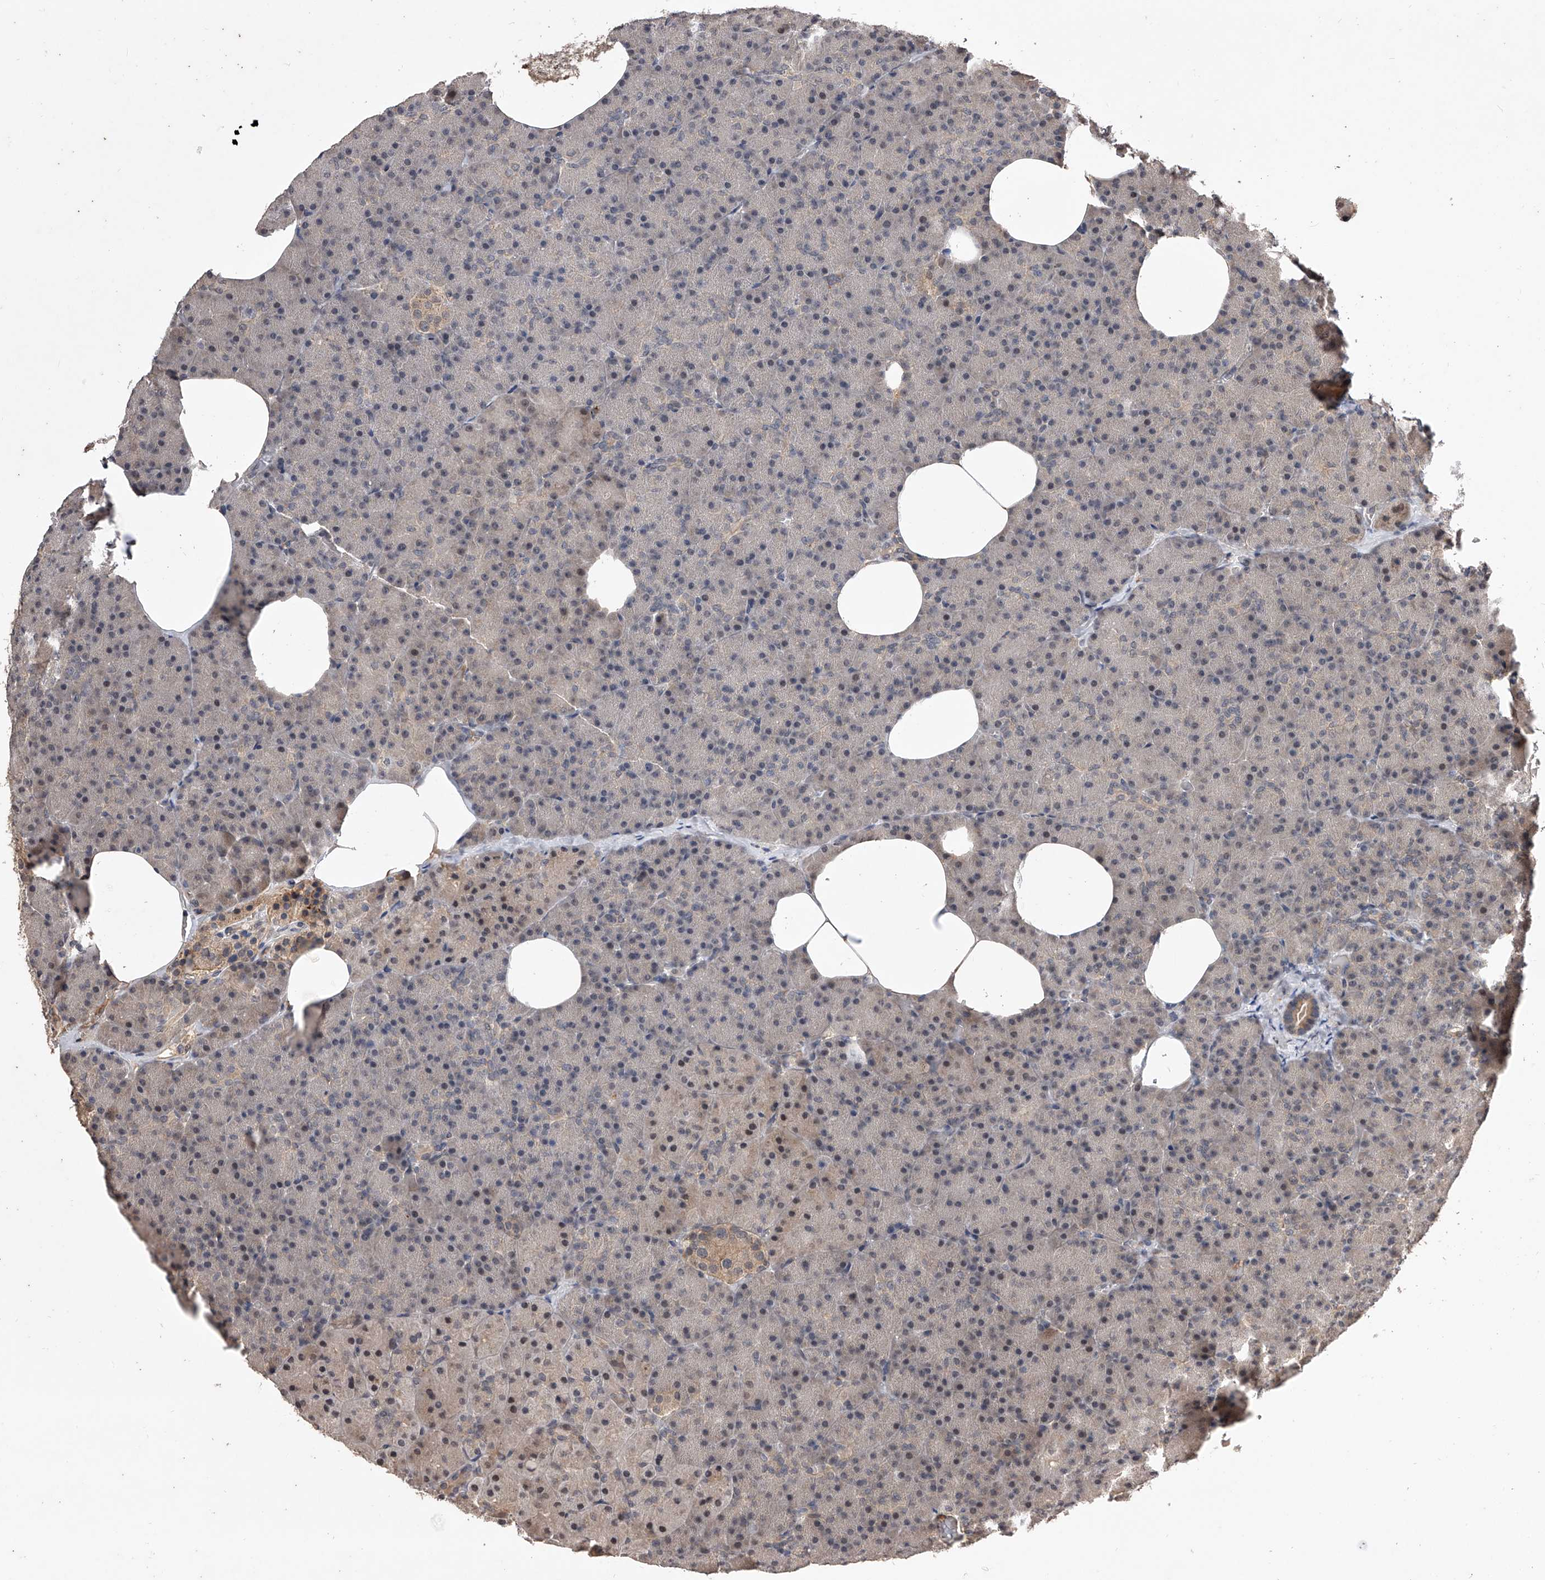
{"staining": {"intensity": "moderate", "quantity": "<25%", "location": "cytoplasmic/membranous,nuclear"}, "tissue": "pancreas", "cell_type": "Exocrine glandular cells", "image_type": "normal", "snomed": [{"axis": "morphology", "description": "Normal tissue, NOS"}, {"axis": "morphology", "description": "Carcinoid, malignant, NOS"}, {"axis": "topography", "description": "Pancreas"}], "caption": "A low amount of moderate cytoplasmic/membranous,nuclear expression is seen in about <25% of exocrine glandular cells in benign pancreas.", "gene": "CFAP410", "patient": {"sex": "female", "age": 35}}